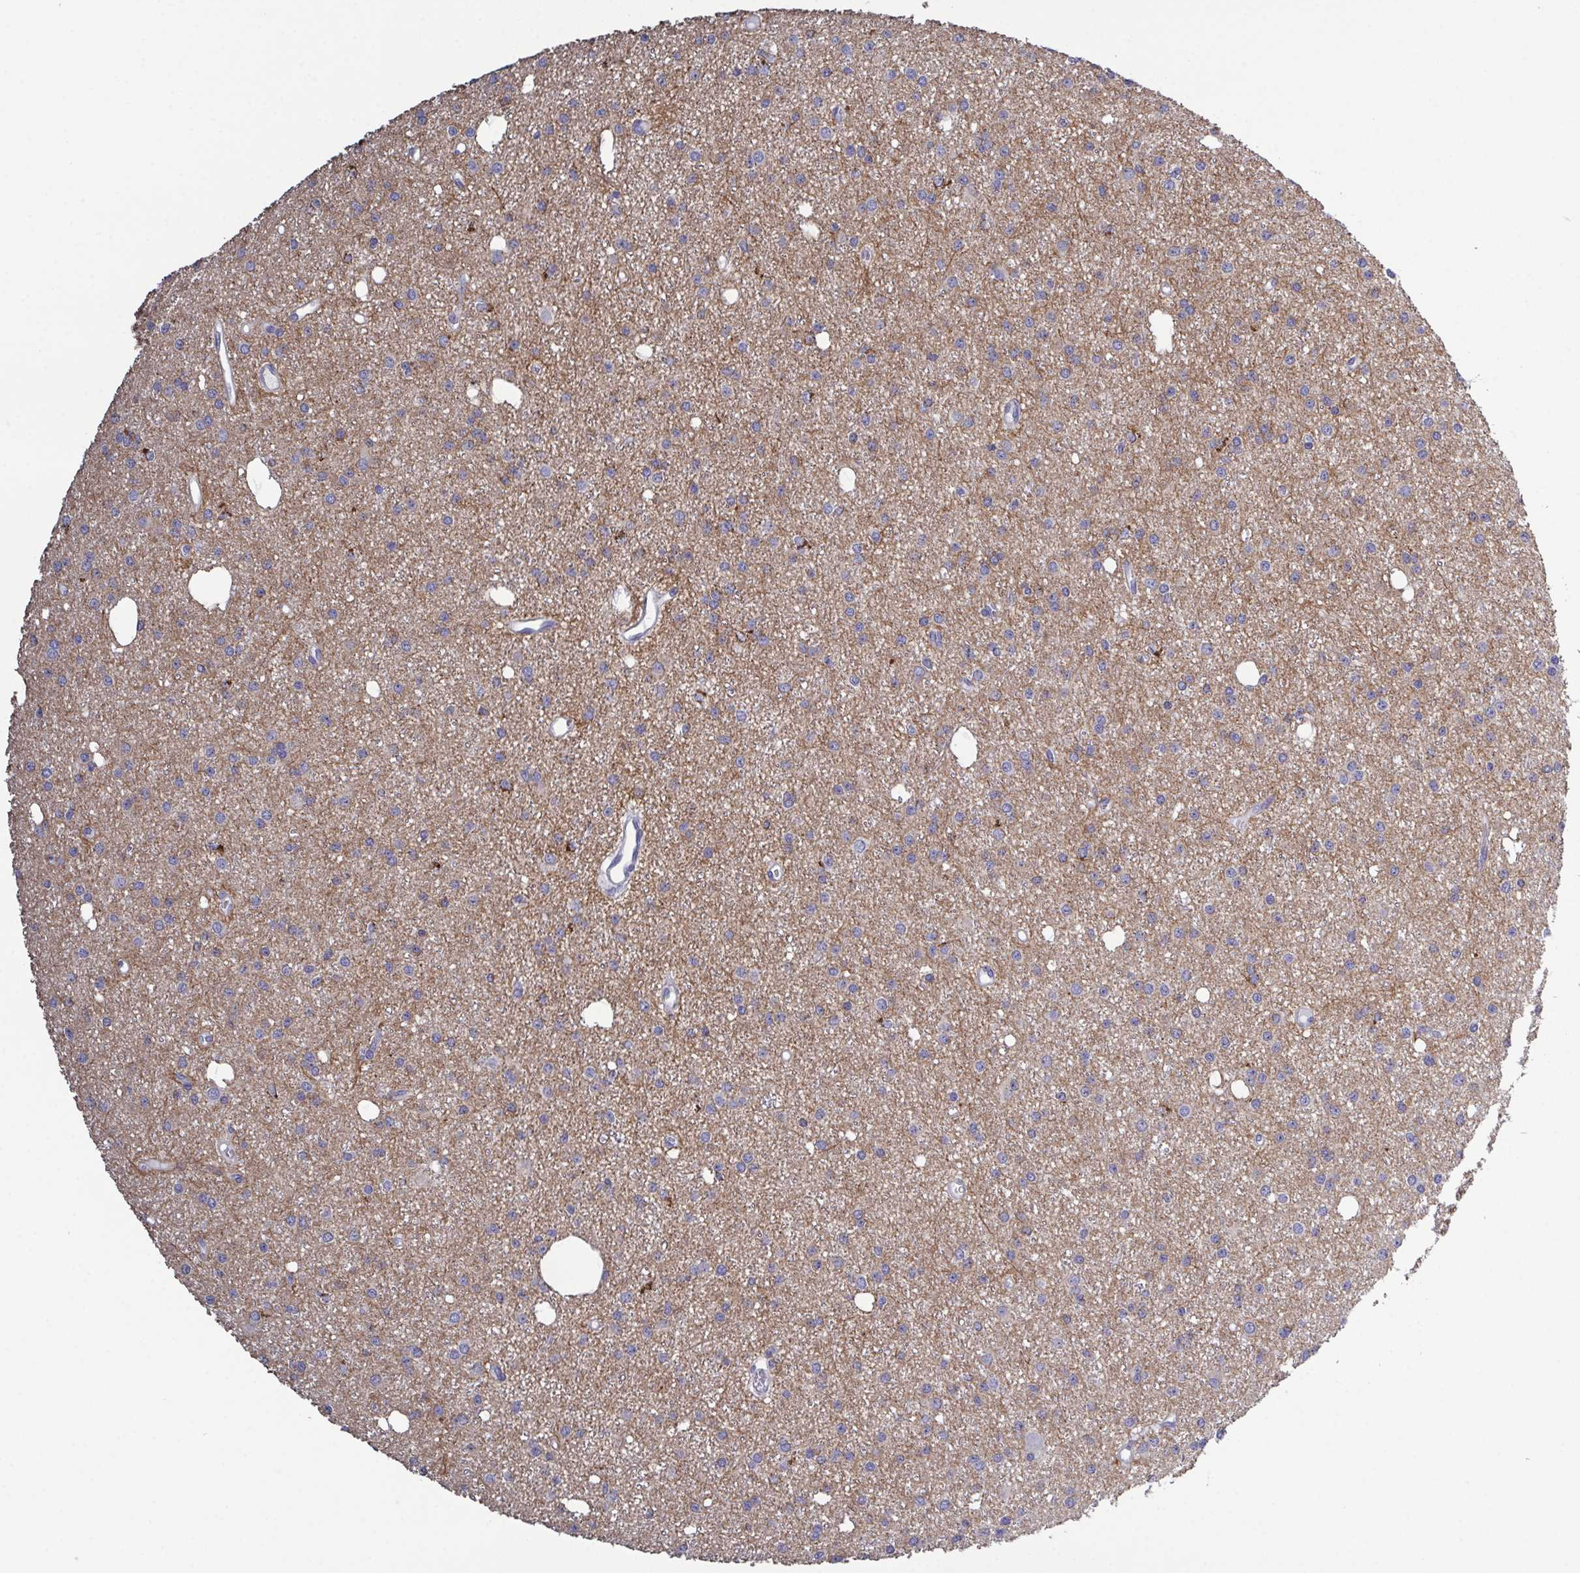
{"staining": {"intensity": "negative", "quantity": "none", "location": "none"}, "tissue": "glioma", "cell_type": "Tumor cells", "image_type": "cancer", "snomed": [{"axis": "morphology", "description": "Glioma, malignant, Low grade"}, {"axis": "topography", "description": "Brain"}], "caption": "A photomicrograph of glioma stained for a protein reveals no brown staining in tumor cells. (Stains: DAB (3,3'-diaminobenzidine) immunohistochemistry (IHC) with hematoxylin counter stain, Microscopy: brightfield microscopy at high magnification).", "gene": "GLDC", "patient": {"sex": "male", "age": 27}}